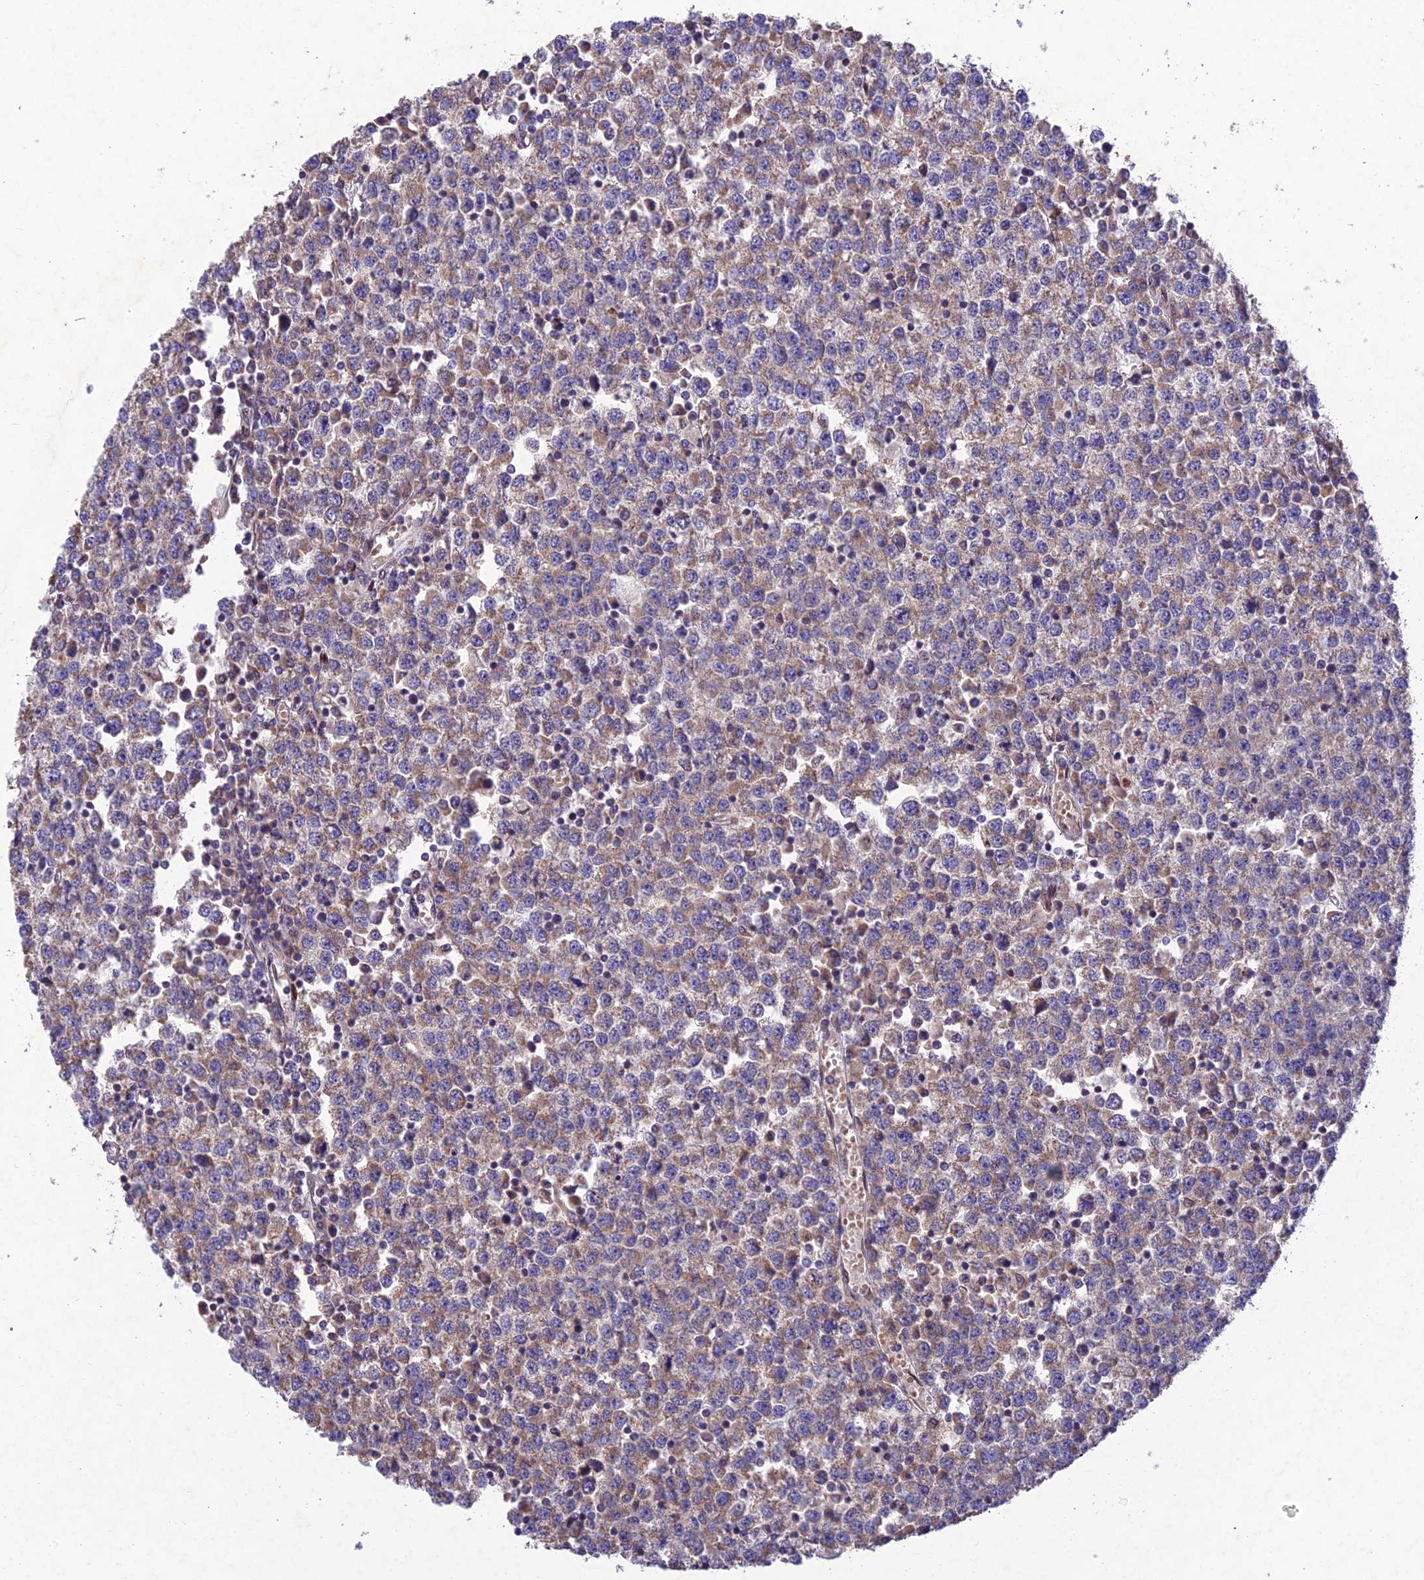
{"staining": {"intensity": "weak", "quantity": ">75%", "location": "cytoplasmic/membranous"}, "tissue": "testis cancer", "cell_type": "Tumor cells", "image_type": "cancer", "snomed": [{"axis": "morphology", "description": "Seminoma, NOS"}, {"axis": "topography", "description": "Testis"}], "caption": "Tumor cells exhibit low levels of weak cytoplasmic/membranous positivity in about >75% of cells in testis cancer.", "gene": "MGAT2", "patient": {"sex": "male", "age": 65}}